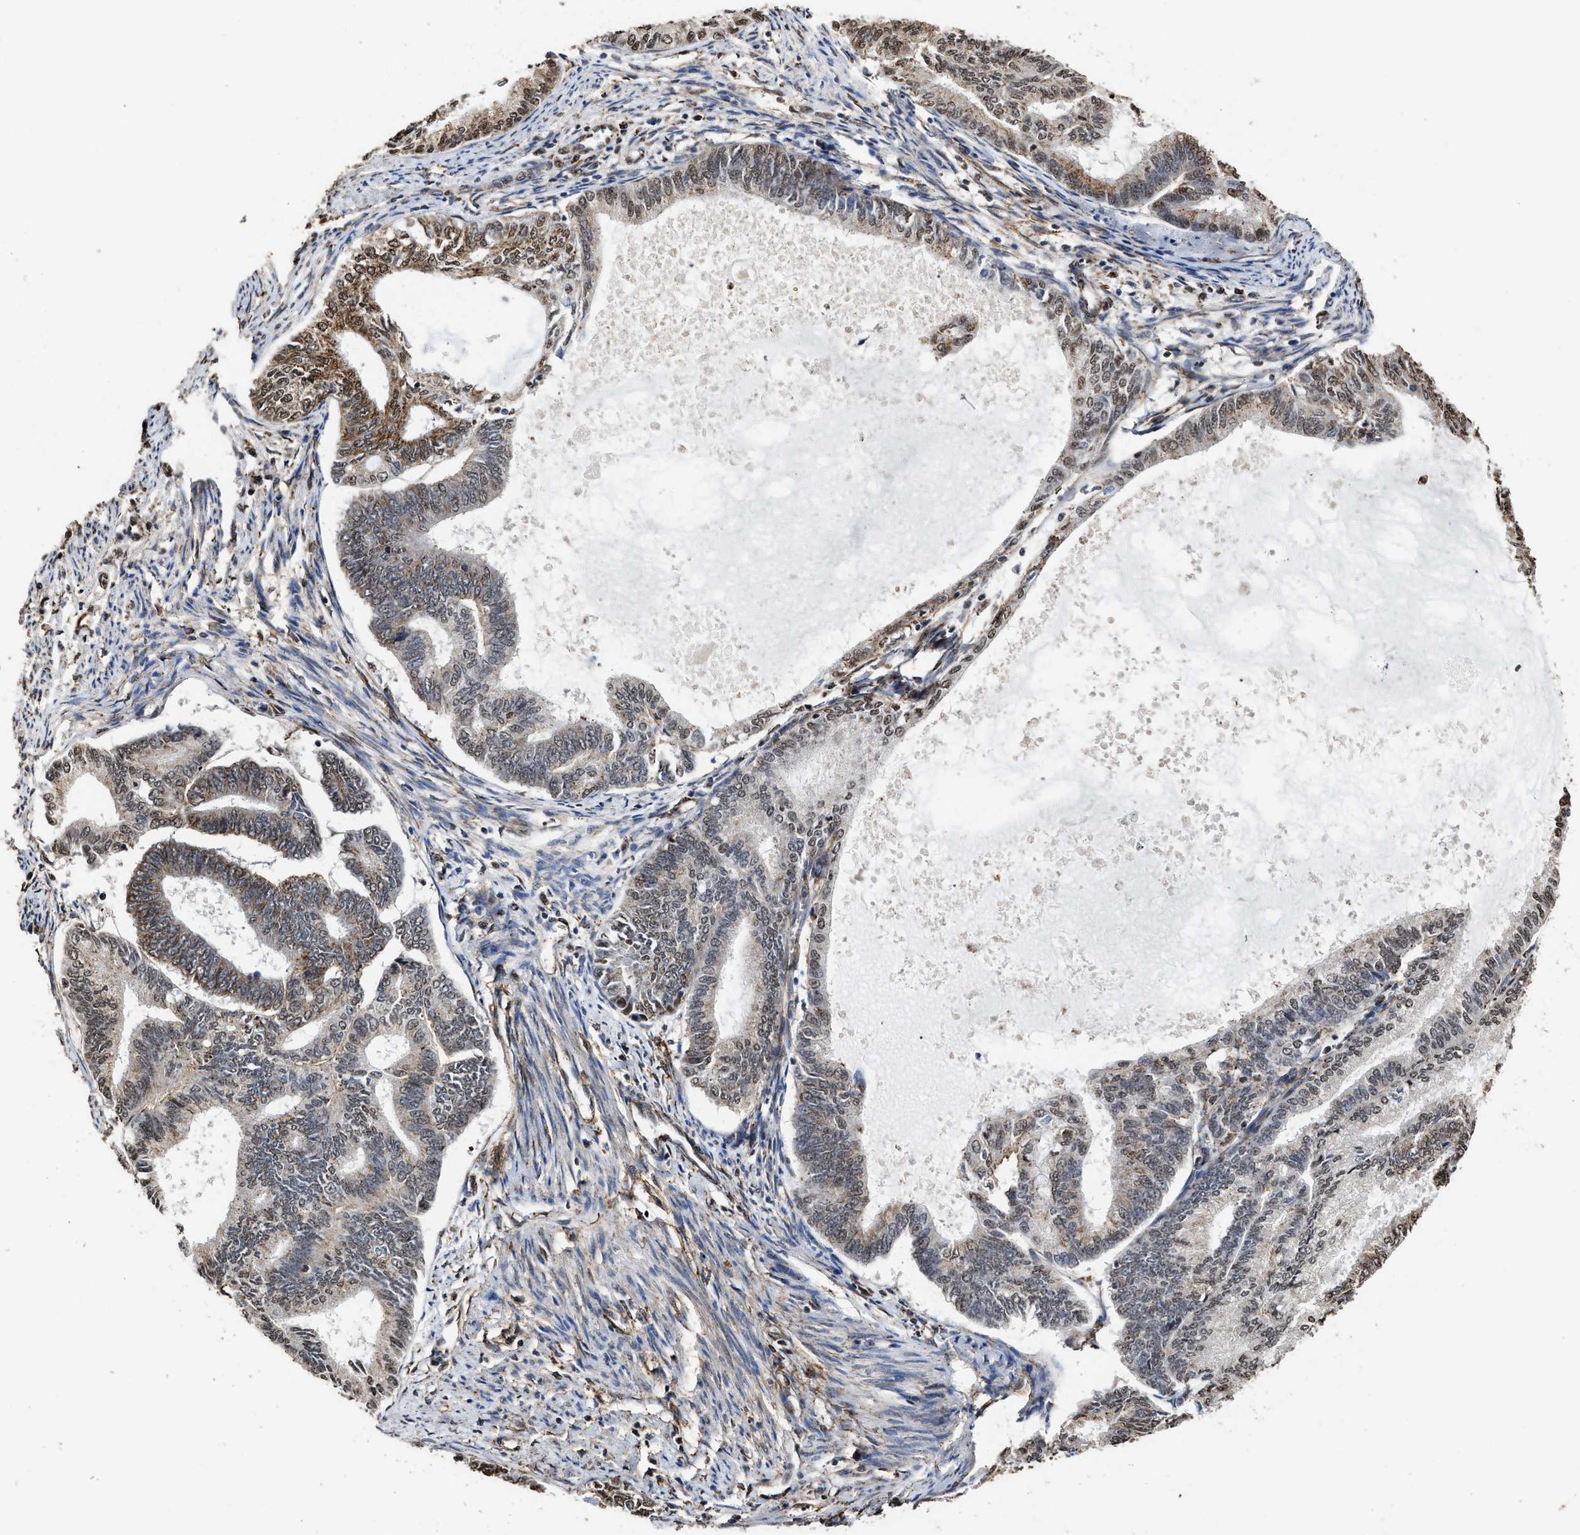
{"staining": {"intensity": "moderate", "quantity": "25%-75%", "location": "cytoplasmic/membranous,nuclear"}, "tissue": "endometrial cancer", "cell_type": "Tumor cells", "image_type": "cancer", "snomed": [{"axis": "morphology", "description": "Adenocarcinoma, NOS"}, {"axis": "topography", "description": "Endometrium"}], "caption": "High-power microscopy captured an IHC histopathology image of endometrial cancer (adenocarcinoma), revealing moderate cytoplasmic/membranous and nuclear positivity in about 25%-75% of tumor cells.", "gene": "SEPTIN2", "patient": {"sex": "female", "age": 86}}